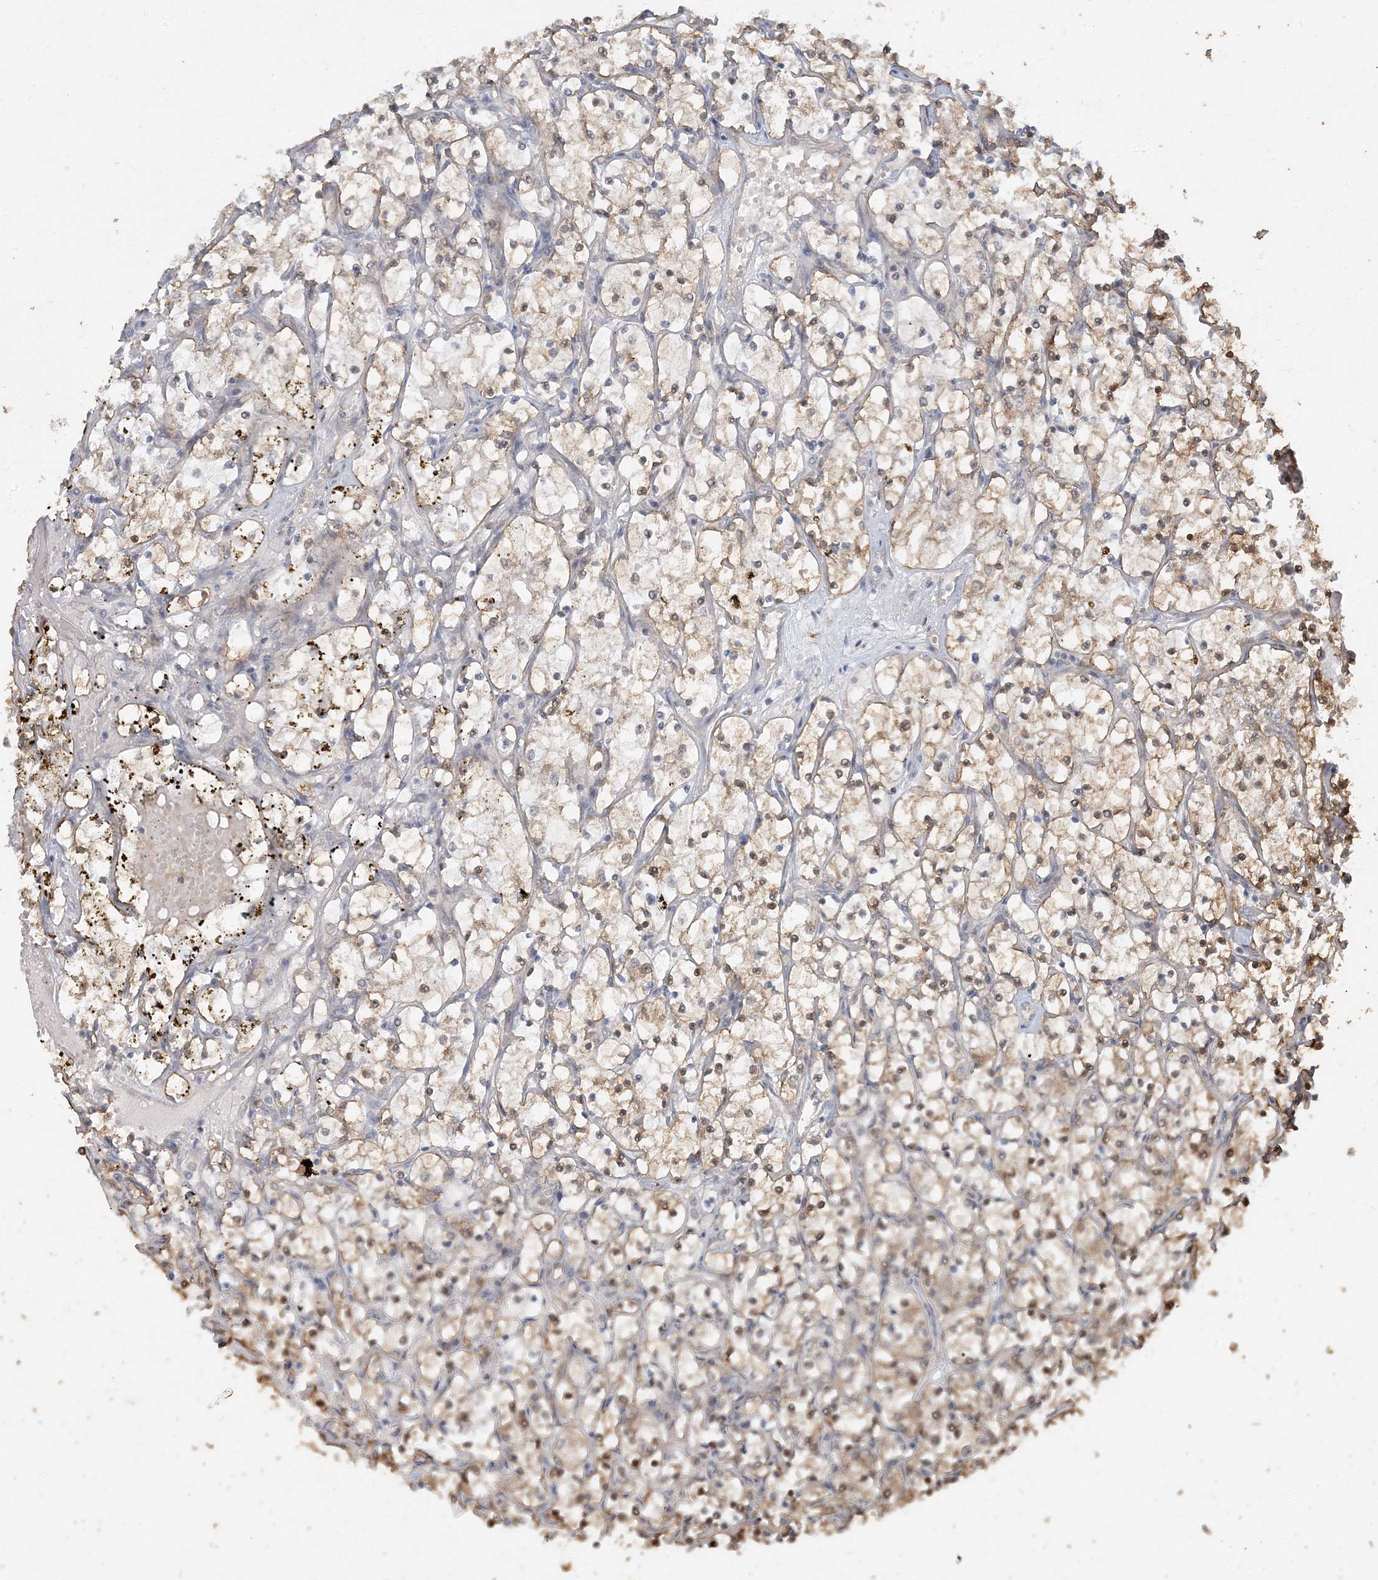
{"staining": {"intensity": "weak", "quantity": "25%-75%", "location": "cytoplasmic/membranous,nuclear"}, "tissue": "renal cancer", "cell_type": "Tumor cells", "image_type": "cancer", "snomed": [{"axis": "morphology", "description": "Adenocarcinoma, NOS"}, {"axis": "topography", "description": "Kidney"}], "caption": "Renal cancer (adenocarcinoma) stained for a protein (brown) demonstrates weak cytoplasmic/membranous and nuclear positive positivity in approximately 25%-75% of tumor cells.", "gene": "AK9", "patient": {"sex": "female", "age": 69}}